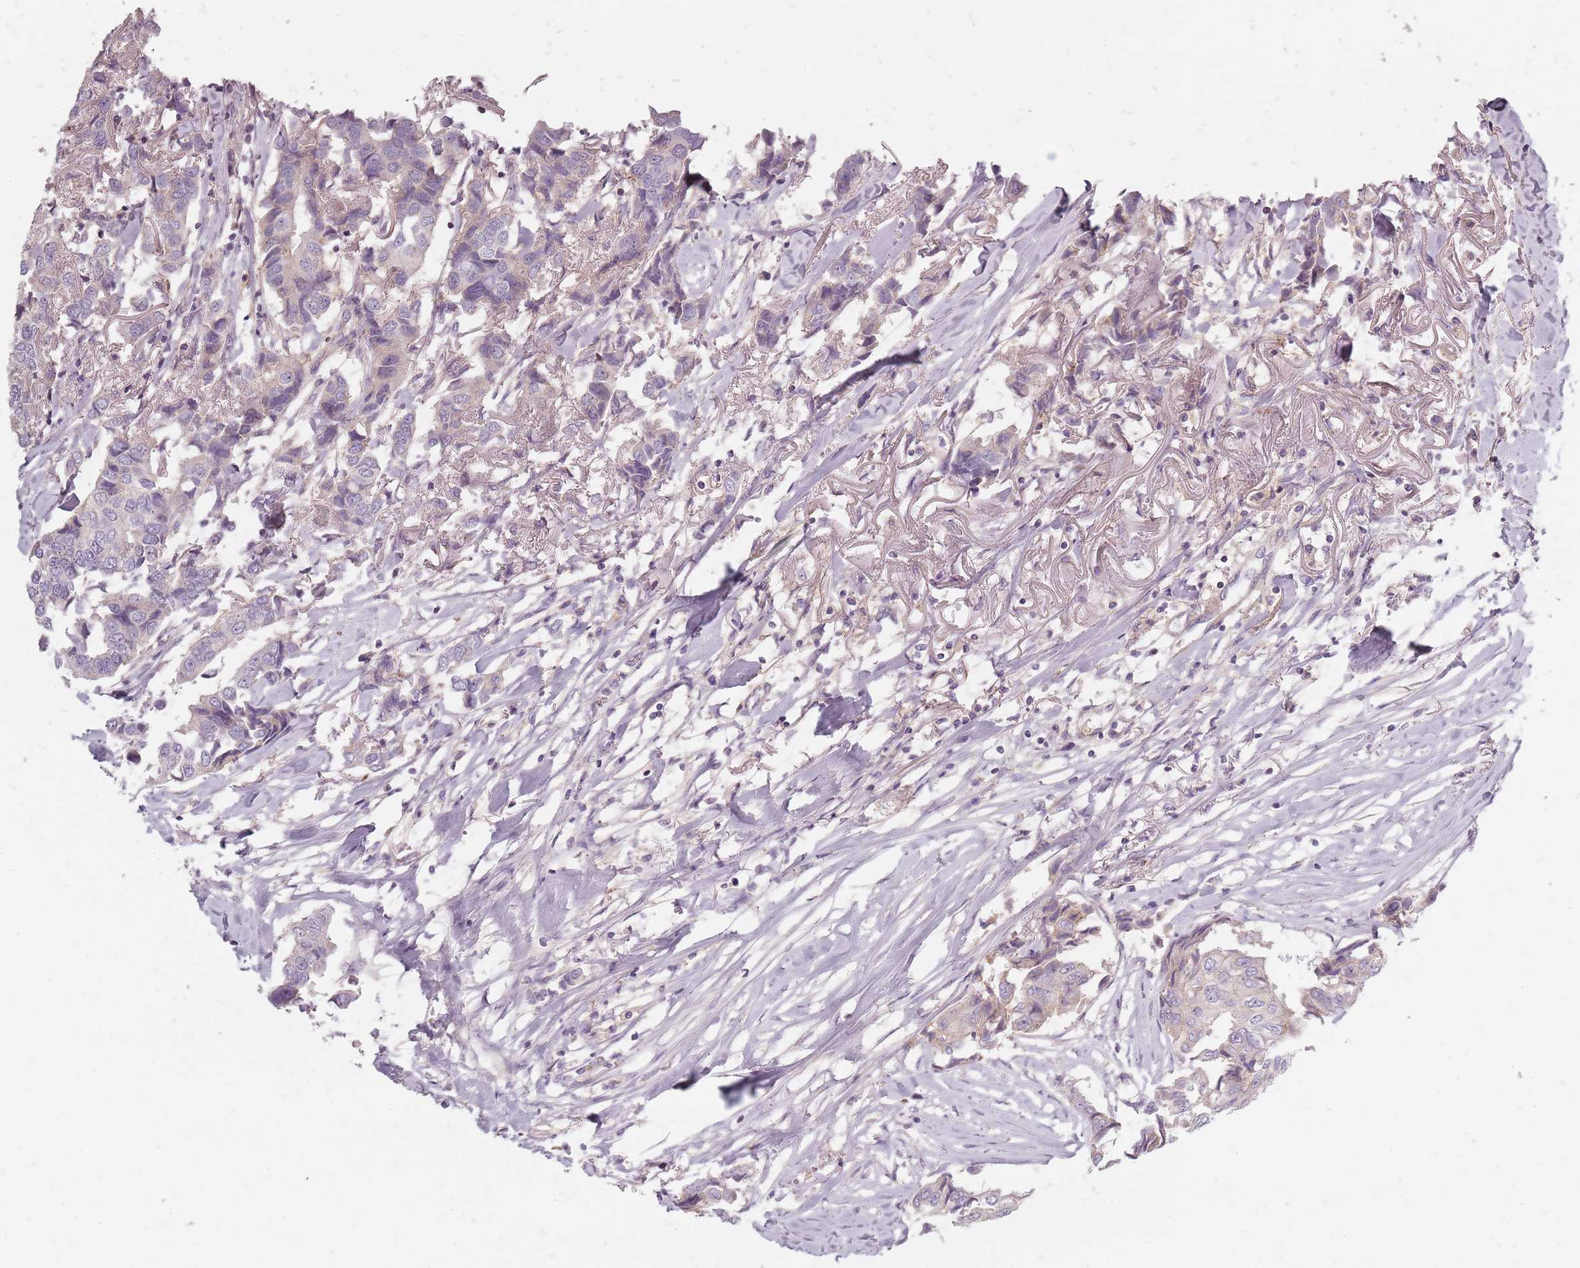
{"staining": {"intensity": "weak", "quantity": "<25%", "location": "cytoplasmic/membranous"}, "tissue": "breast cancer", "cell_type": "Tumor cells", "image_type": "cancer", "snomed": [{"axis": "morphology", "description": "Duct carcinoma"}, {"axis": "topography", "description": "Breast"}], "caption": "Immunohistochemical staining of human breast cancer demonstrates no significant expression in tumor cells.", "gene": "SYNGR3", "patient": {"sex": "female", "age": 80}}